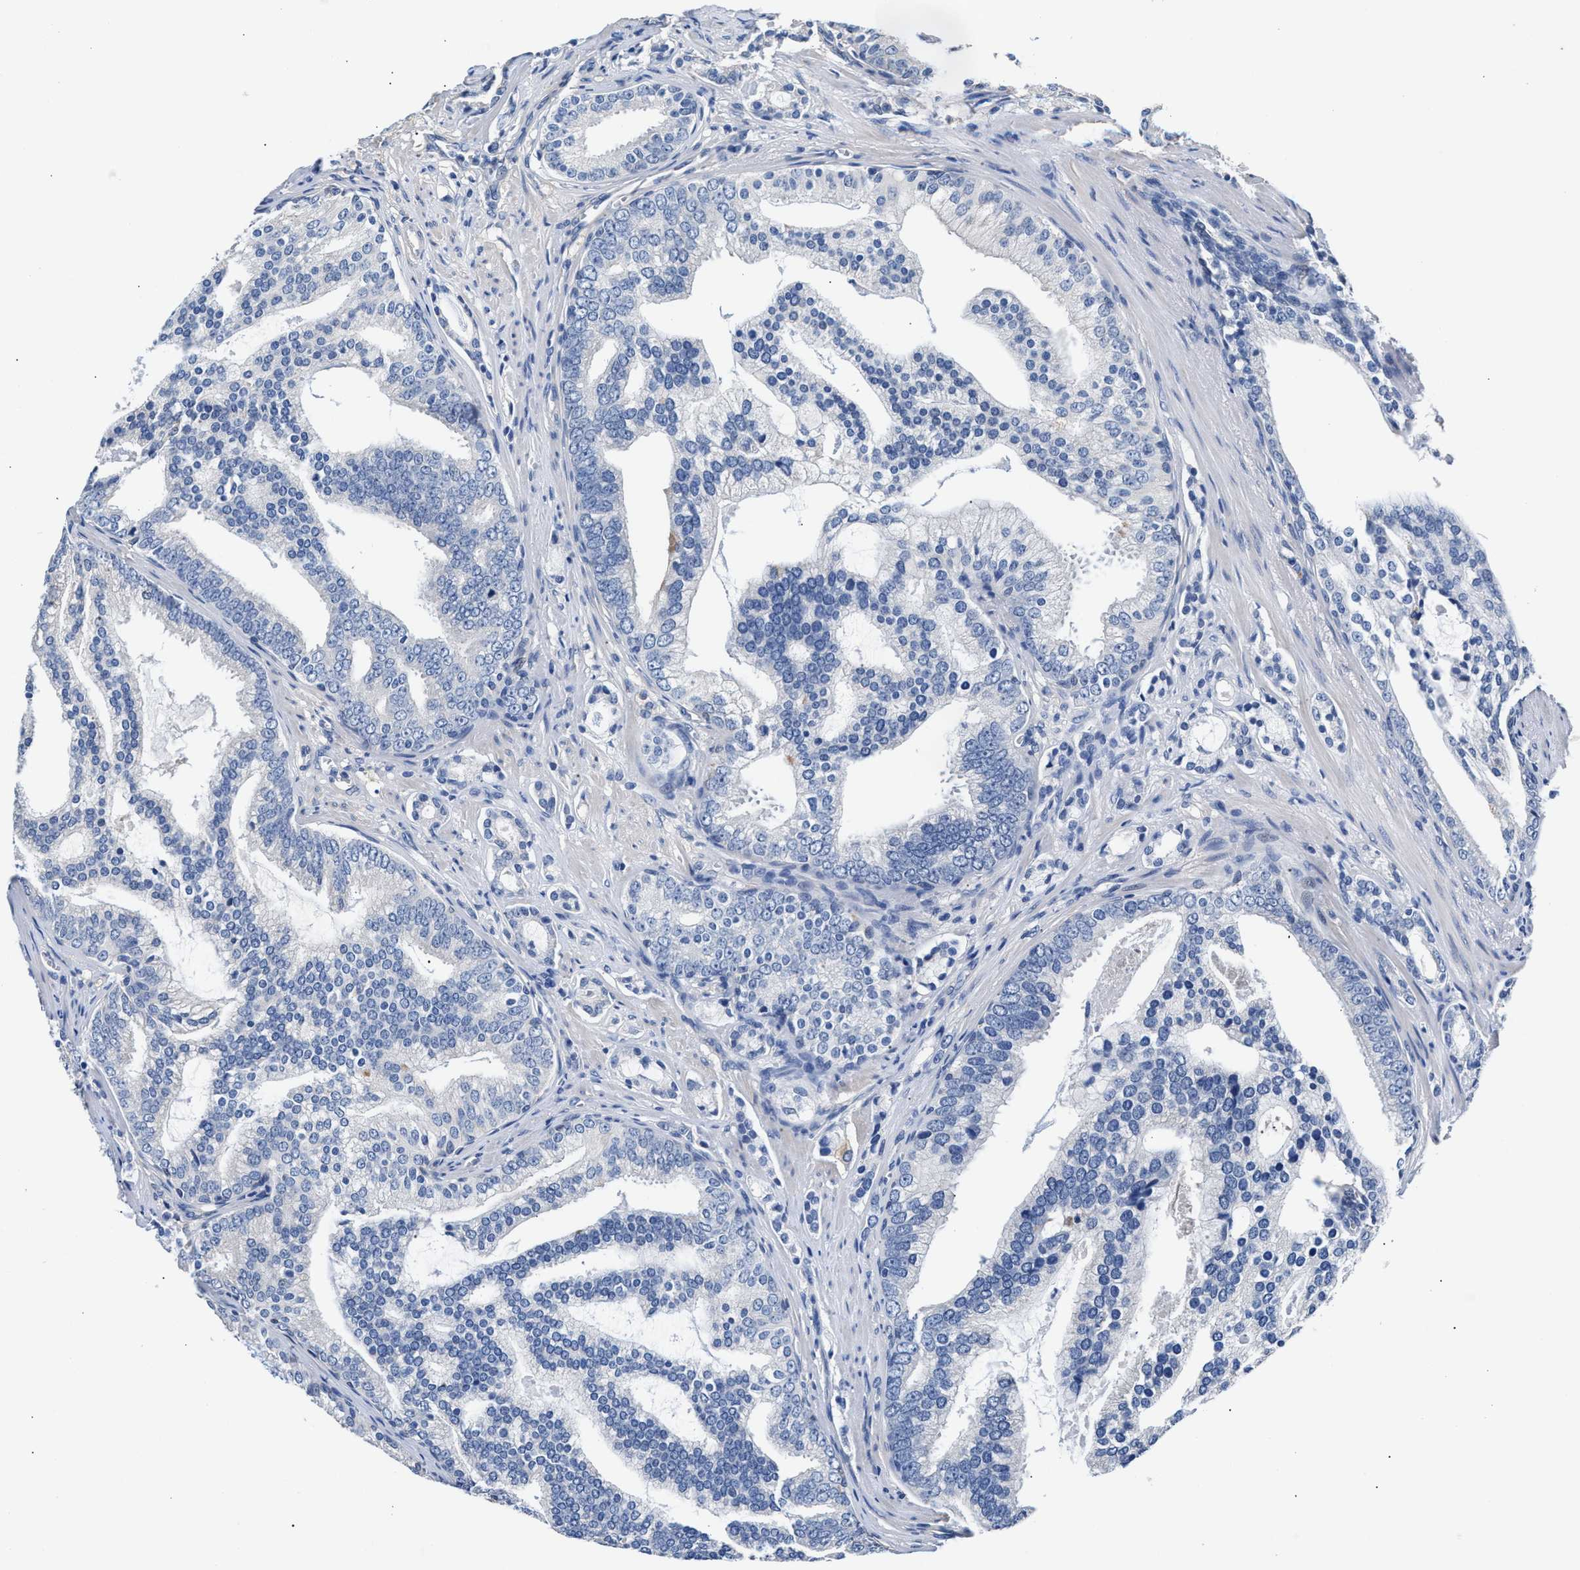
{"staining": {"intensity": "negative", "quantity": "none", "location": "none"}, "tissue": "prostate cancer", "cell_type": "Tumor cells", "image_type": "cancer", "snomed": [{"axis": "morphology", "description": "Adenocarcinoma, Low grade"}, {"axis": "topography", "description": "Prostate"}], "caption": "This is a micrograph of IHC staining of adenocarcinoma (low-grade) (prostate), which shows no positivity in tumor cells.", "gene": "GSTM1", "patient": {"sex": "male", "age": 58}}